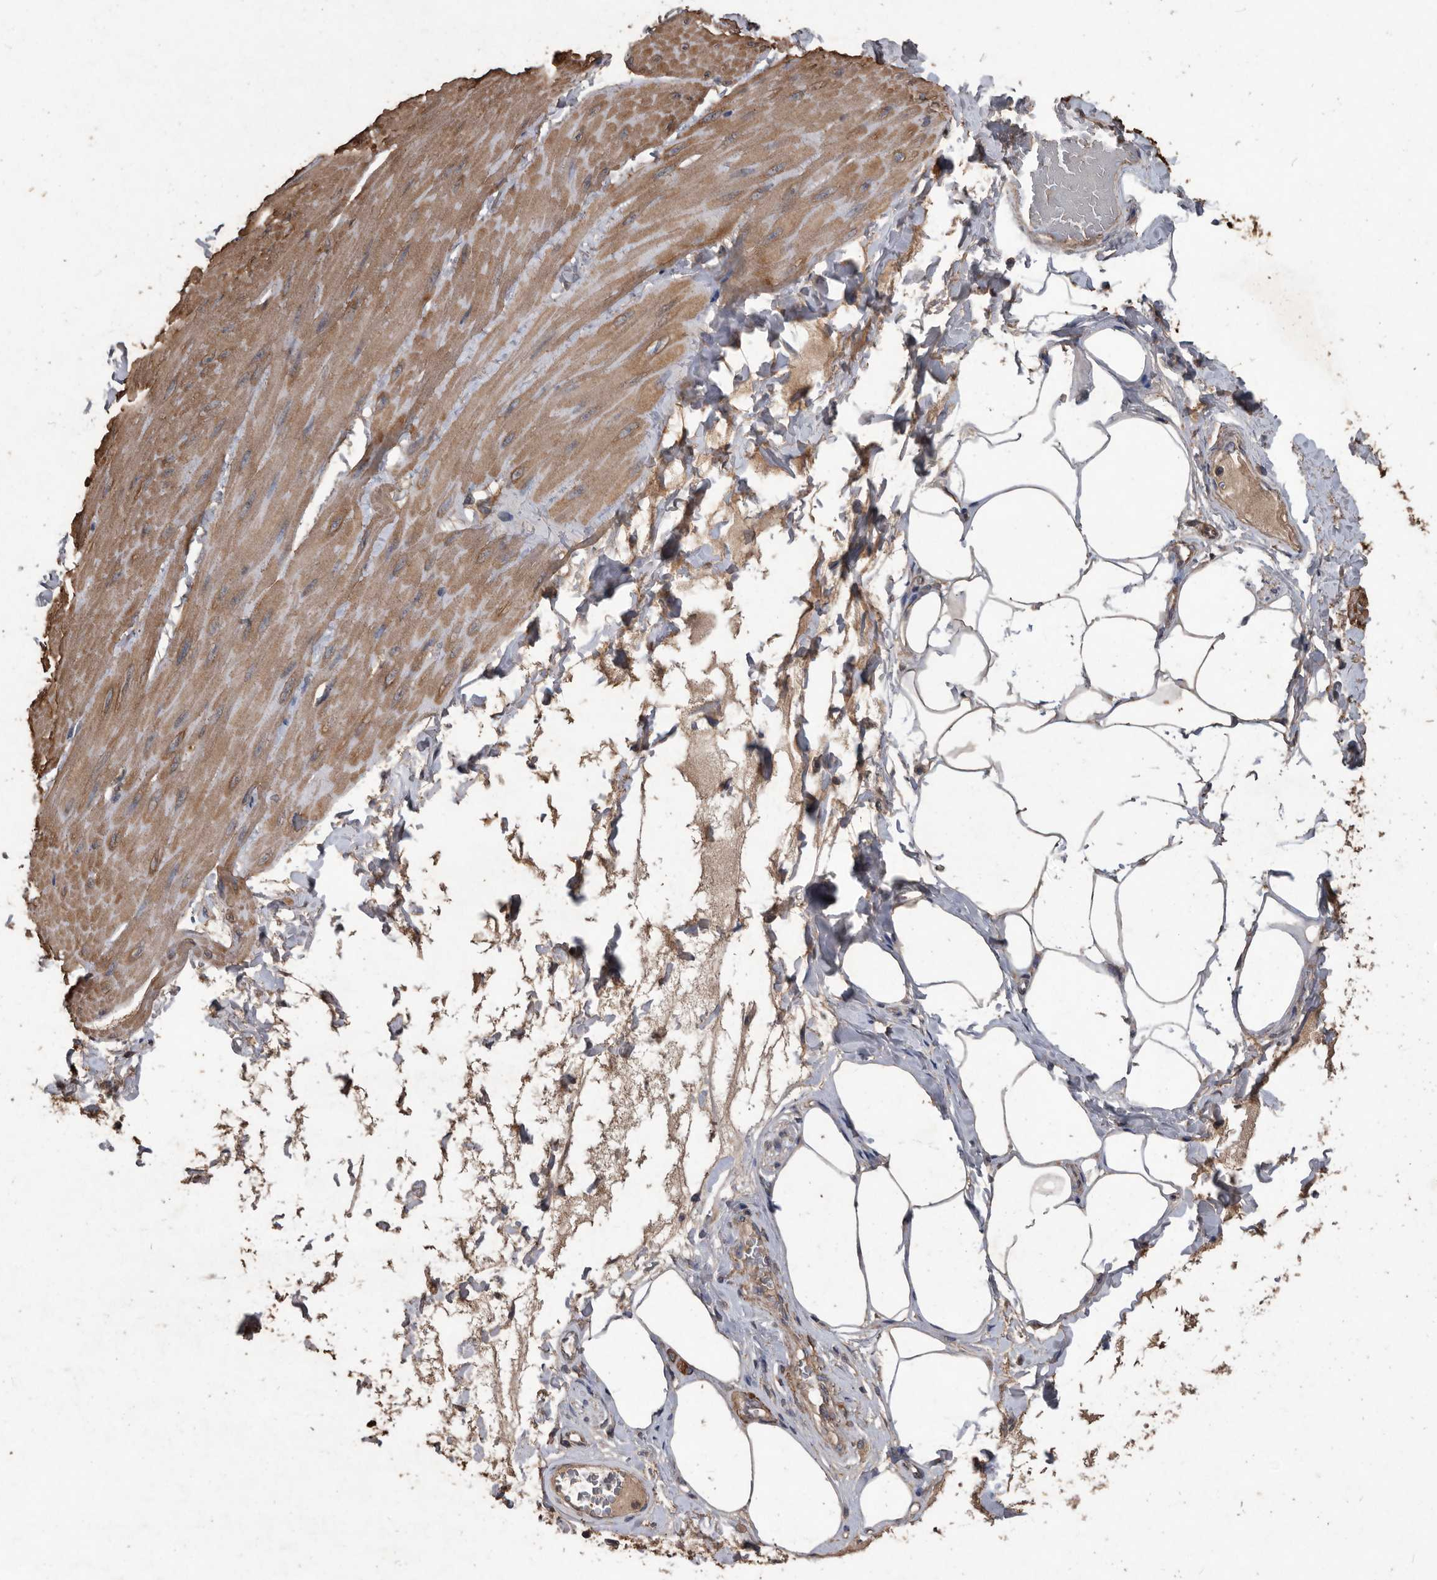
{"staining": {"intensity": "moderate", "quantity": ">75%", "location": "cytoplasmic/membranous"}, "tissue": "smooth muscle", "cell_type": "Smooth muscle cells", "image_type": "normal", "snomed": [{"axis": "morphology", "description": "Urothelial carcinoma, High grade"}, {"axis": "topography", "description": "Urinary bladder"}], "caption": "Smooth muscle stained for a protein (brown) reveals moderate cytoplasmic/membranous positive staining in approximately >75% of smooth muscle cells.", "gene": "NRBP1", "patient": {"sex": "male", "age": 46}}